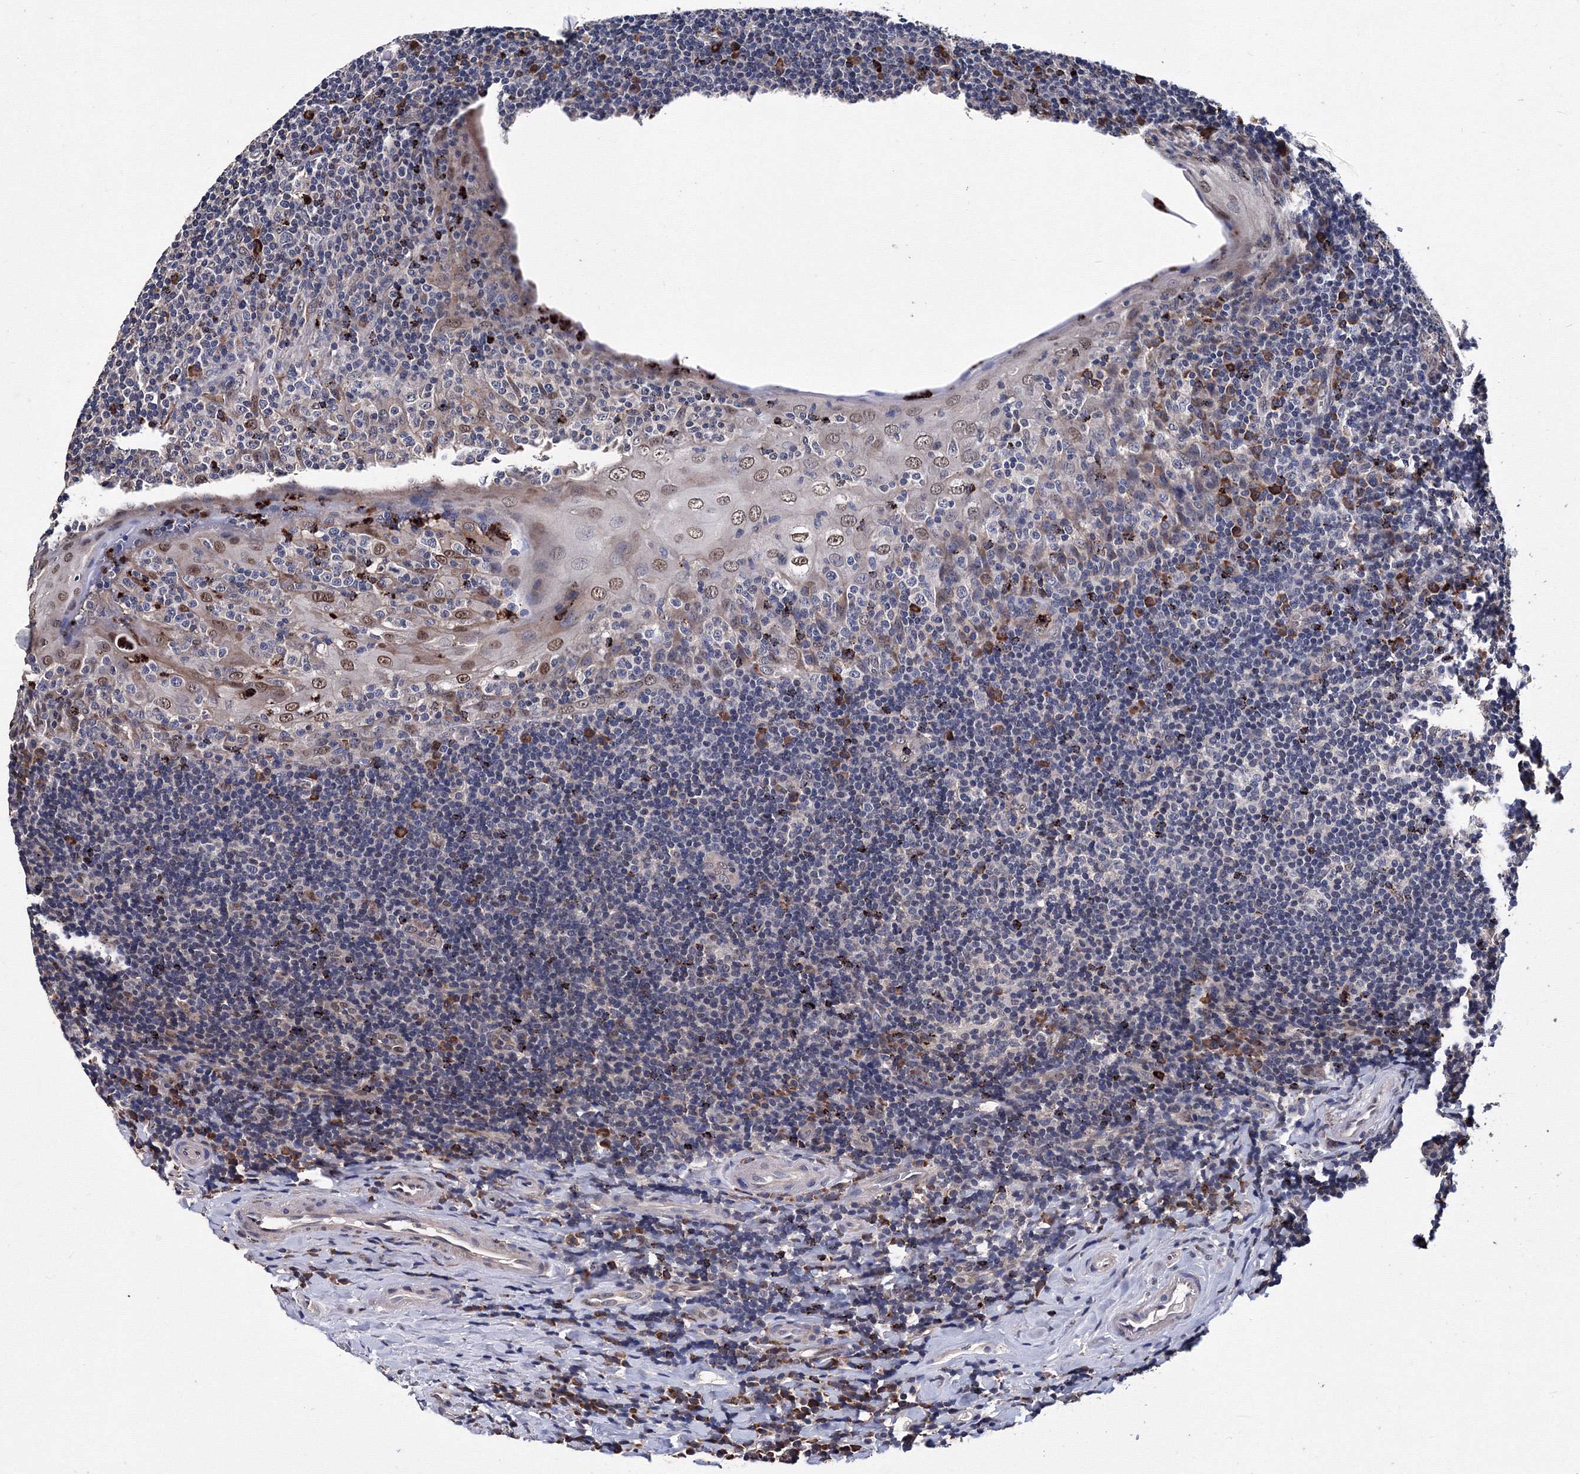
{"staining": {"intensity": "negative", "quantity": "none", "location": "none"}, "tissue": "tonsil", "cell_type": "Germinal center cells", "image_type": "normal", "snomed": [{"axis": "morphology", "description": "Normal tissue, NOS"}, {"axis": "topography", "description": "Tonsil"}], "caption": "Image shows no protein staining in germinal center cells of unremarkable tonsil. The staining was performed using DAB to visualize the protein expression in brown, while the nuclei were stained in blue with hematoxylin (Magnification: 20x).", "gene": "PHYKPL", "patient": {"sex": "male", "age": 37}}